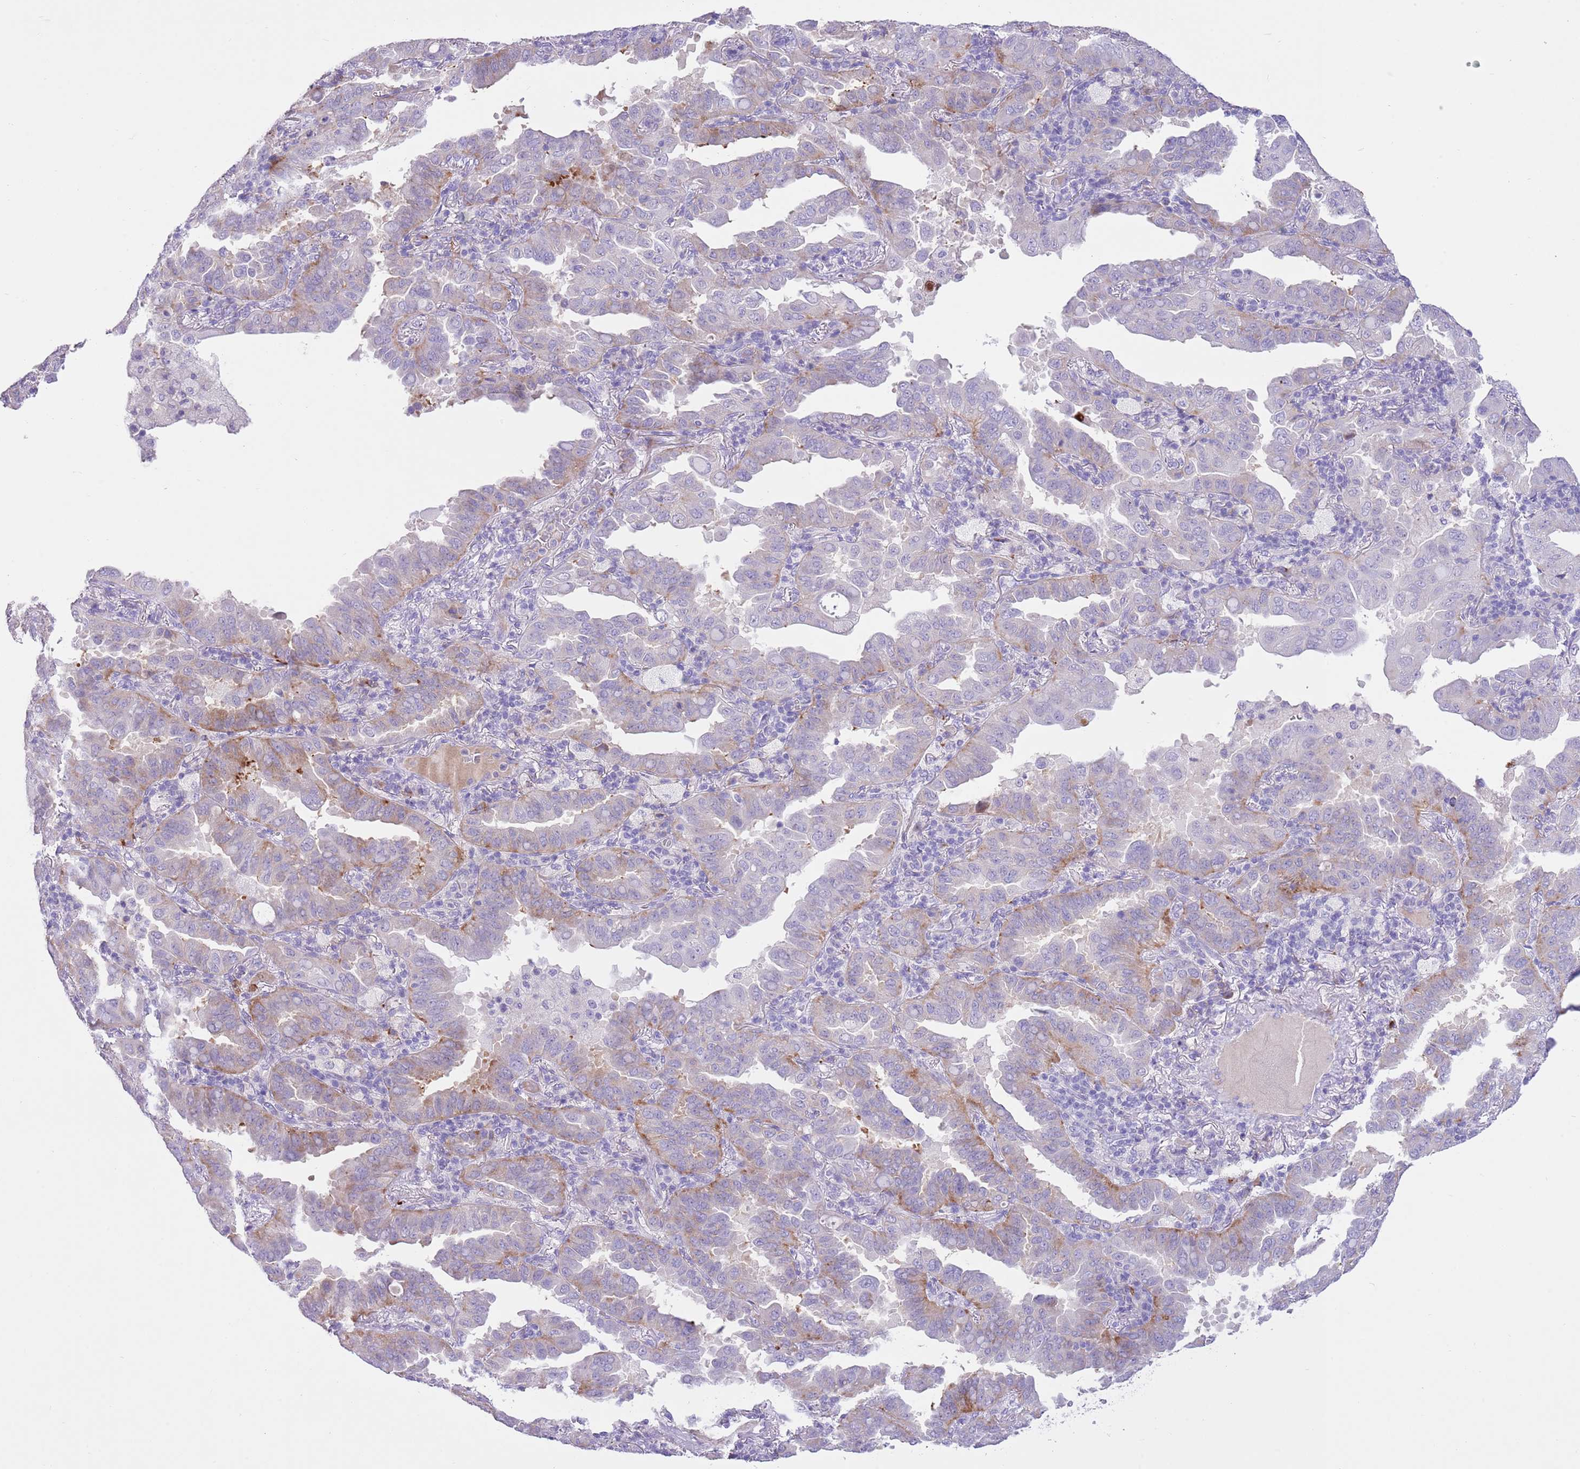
{"staining": {"intensity": "negative", "quantity": "none", "location": "none"}, "tissue": "lung cancer", "cell_type": "Tumor cells", "image_type": "cancer", "snomed": [{"axis": "morphology", "description": "Adenocarcinoma, NOS"}, {"axis": "topography", "description": "Lung"}], "caption": "This is an immunohistochemistry (IHC) photomicrograph of human lung cancer (adenocarcinoma). There is no positivity in tumor cells.", "gene": "CLEC2A", "patient": {"sex": "male", "age": 64}}